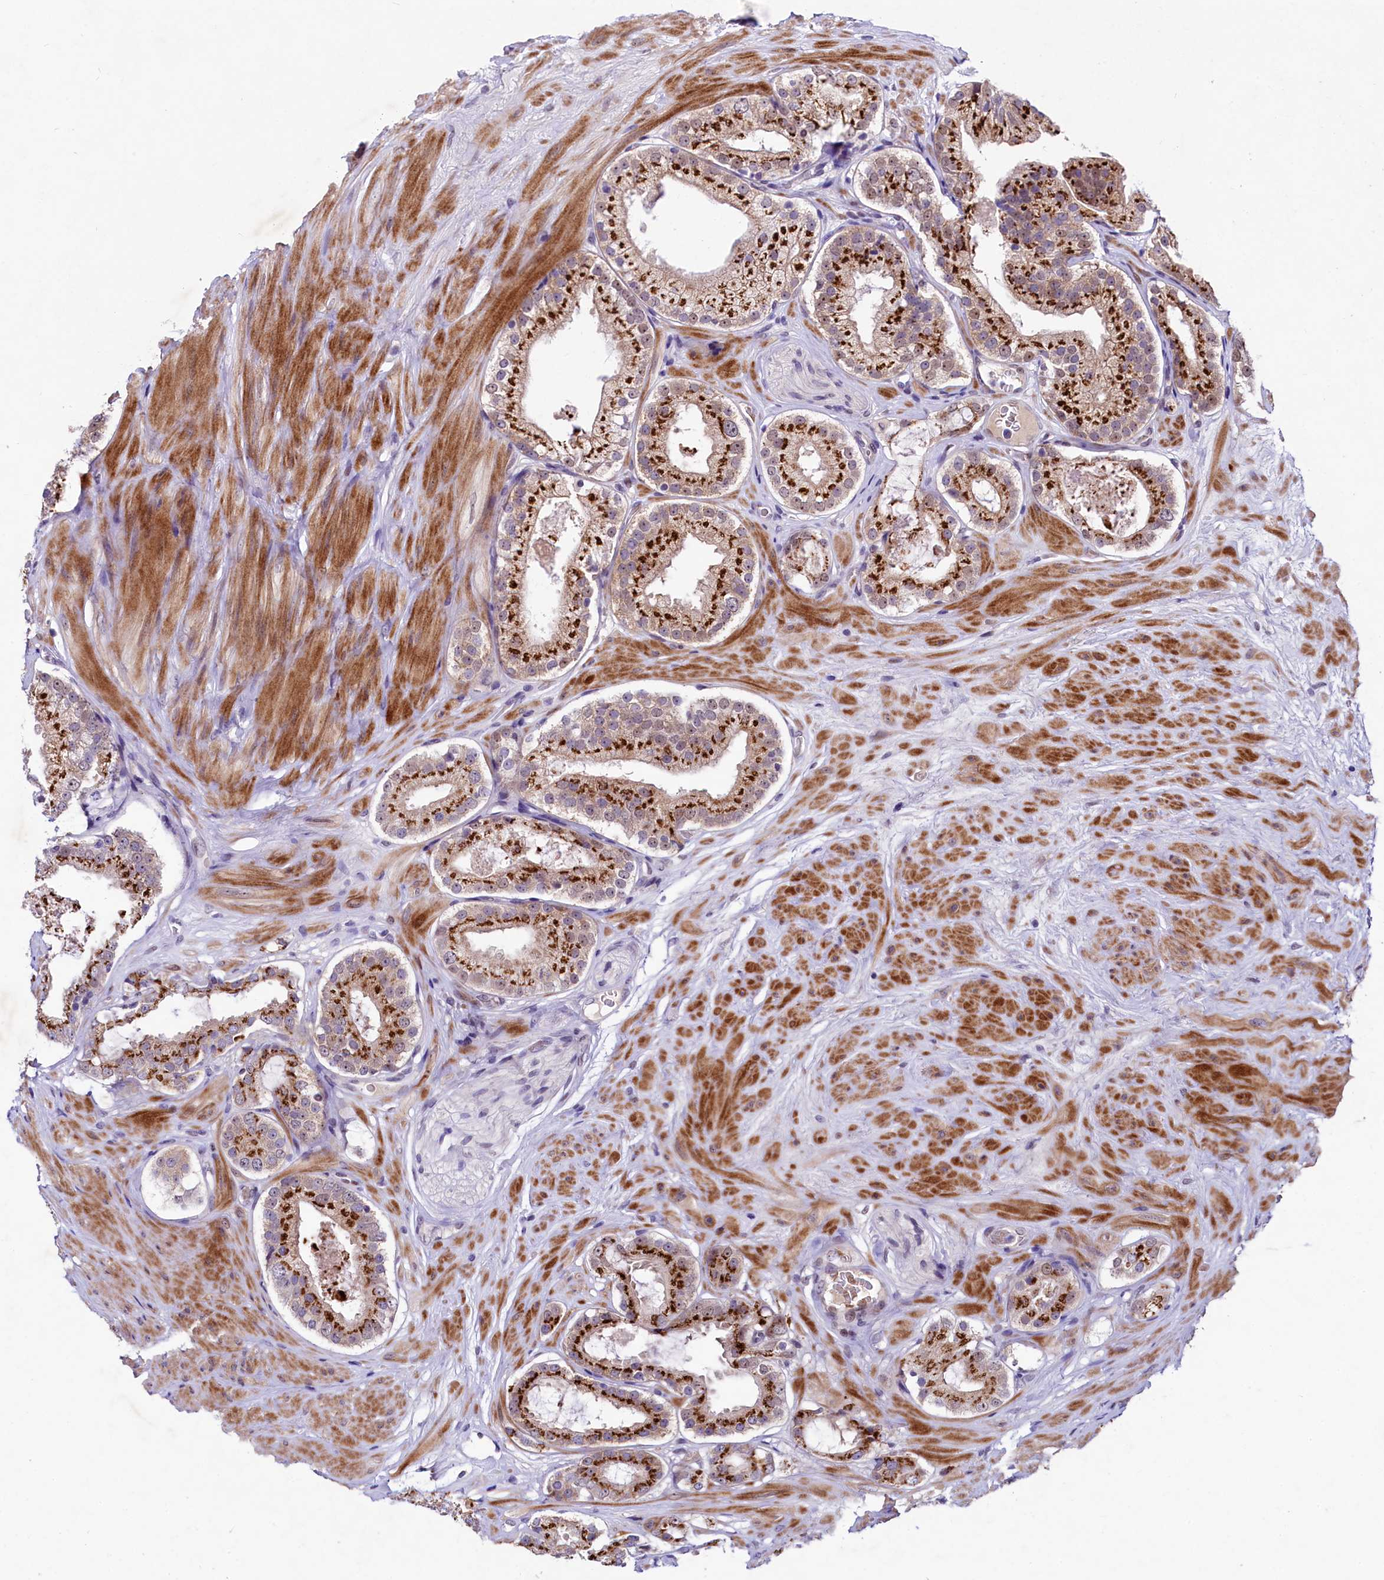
{"staining": {"intensity": "strong", "quantity": "25%-75%", "location": "cytoplasmic/membranous"}, "tissue": "prostate cancer", "cell_type": "Tumor cells", "image_type": "cancer", "snomed": [{"axis": "morphology", "description": "Adenocarcinoma, High grade"}, {"axis": "topography", "description": "Prostate"}], "caption": "Protein analysis of prostate cancer tissue demonstrates strong cytoplasmic/membranous staining in about 25%-75% of tumor cells.", "gene": "LEUTX", "patient": {"sex": "male", "age": 65}}